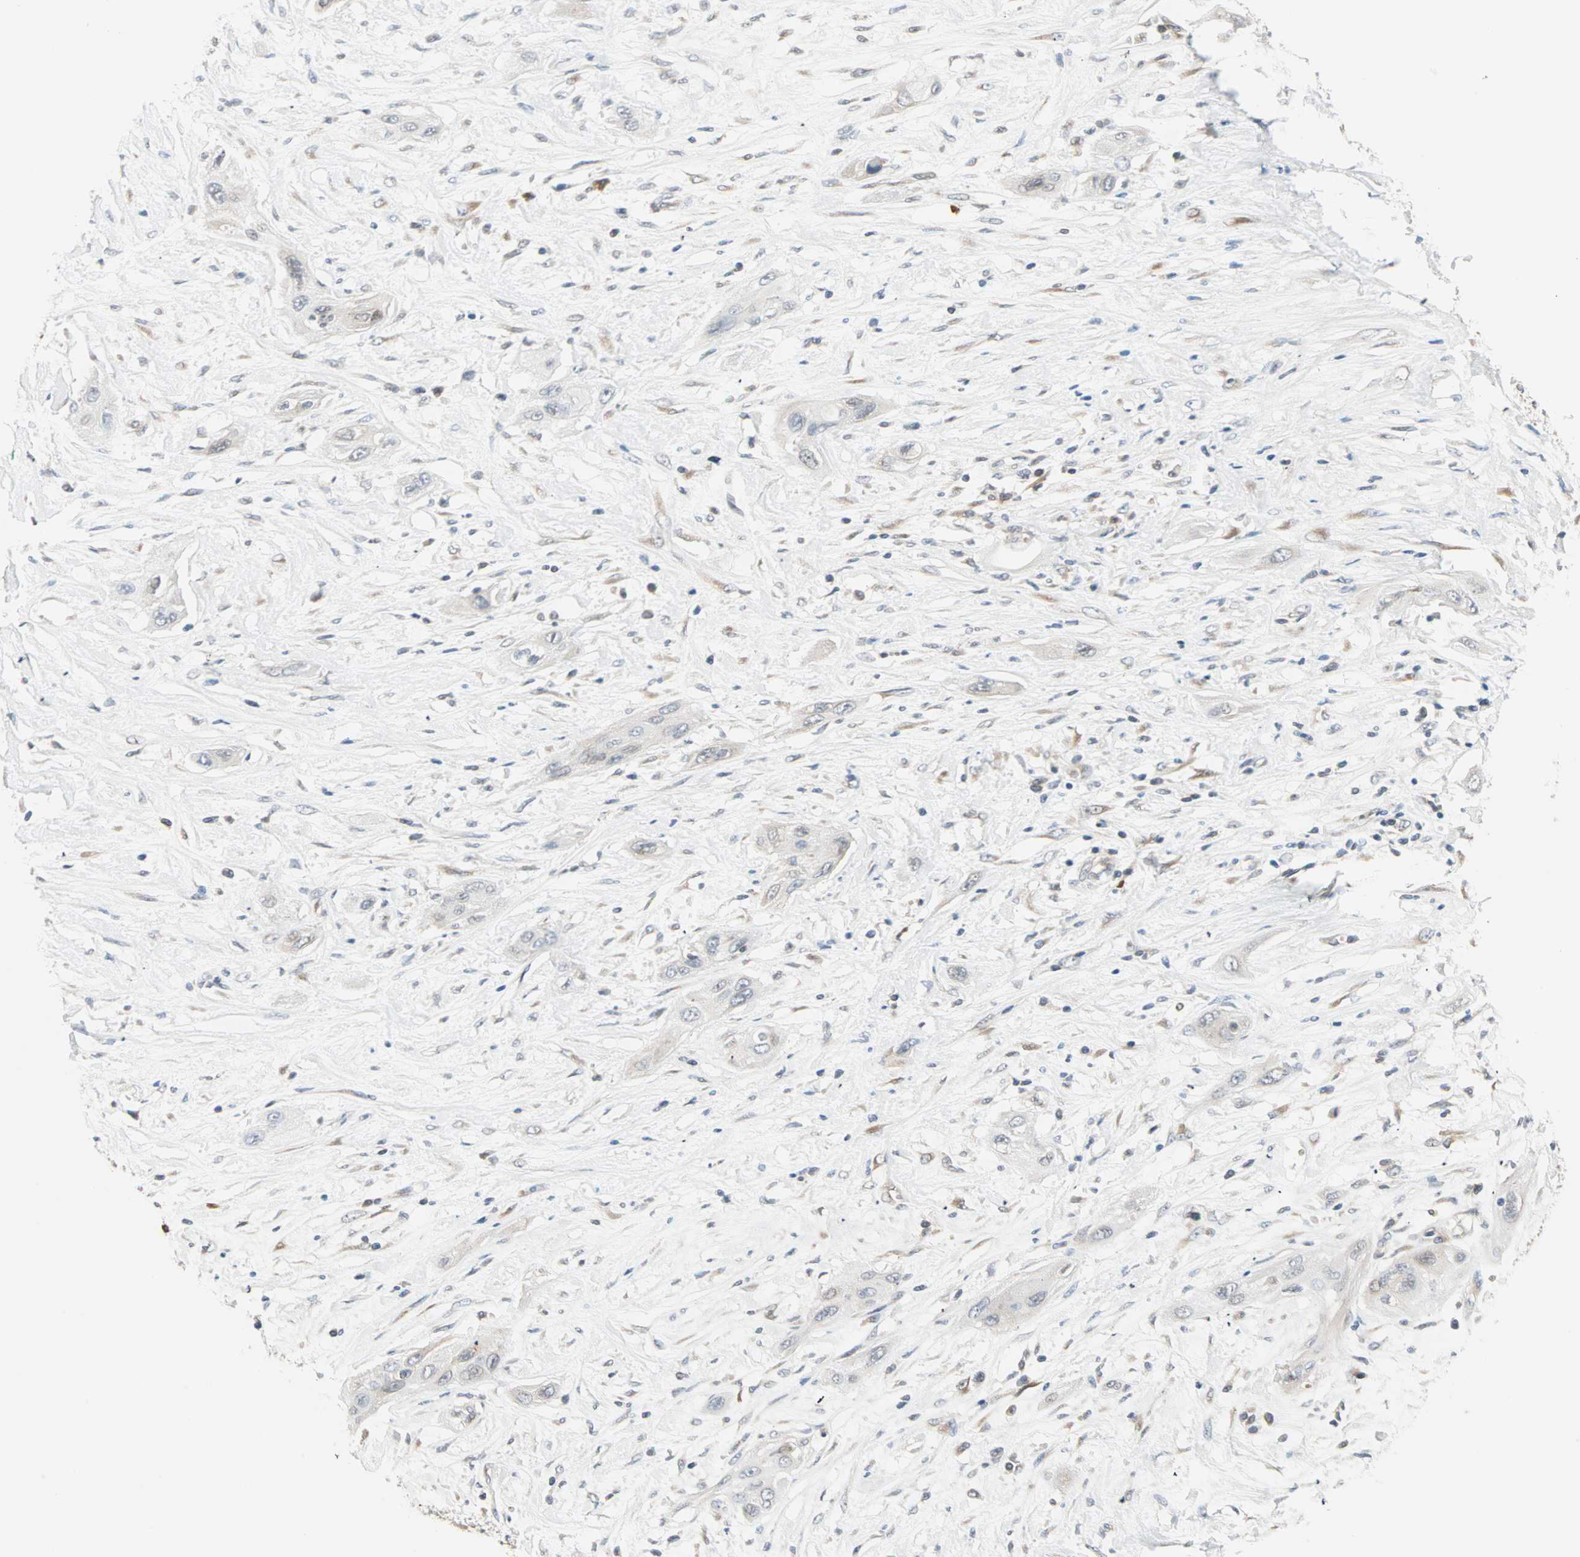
{"staining": {"intensity": "negative", "quantity": "none", "location": "none"}, "tissue": "lung cancer", "cell_type": "Tumor cells", "image_type": "cancer", "snomed": [{"axis": "morphology", "description": "Squamous cell carcinoma, NOS"}, {"axis": "topography", "description": "Lung"}], "caption": "The image reveals no staining of tumor cells in lung cancer.", "gene": "SAR1A", "patient": {"sex": "female", "age": 47}}